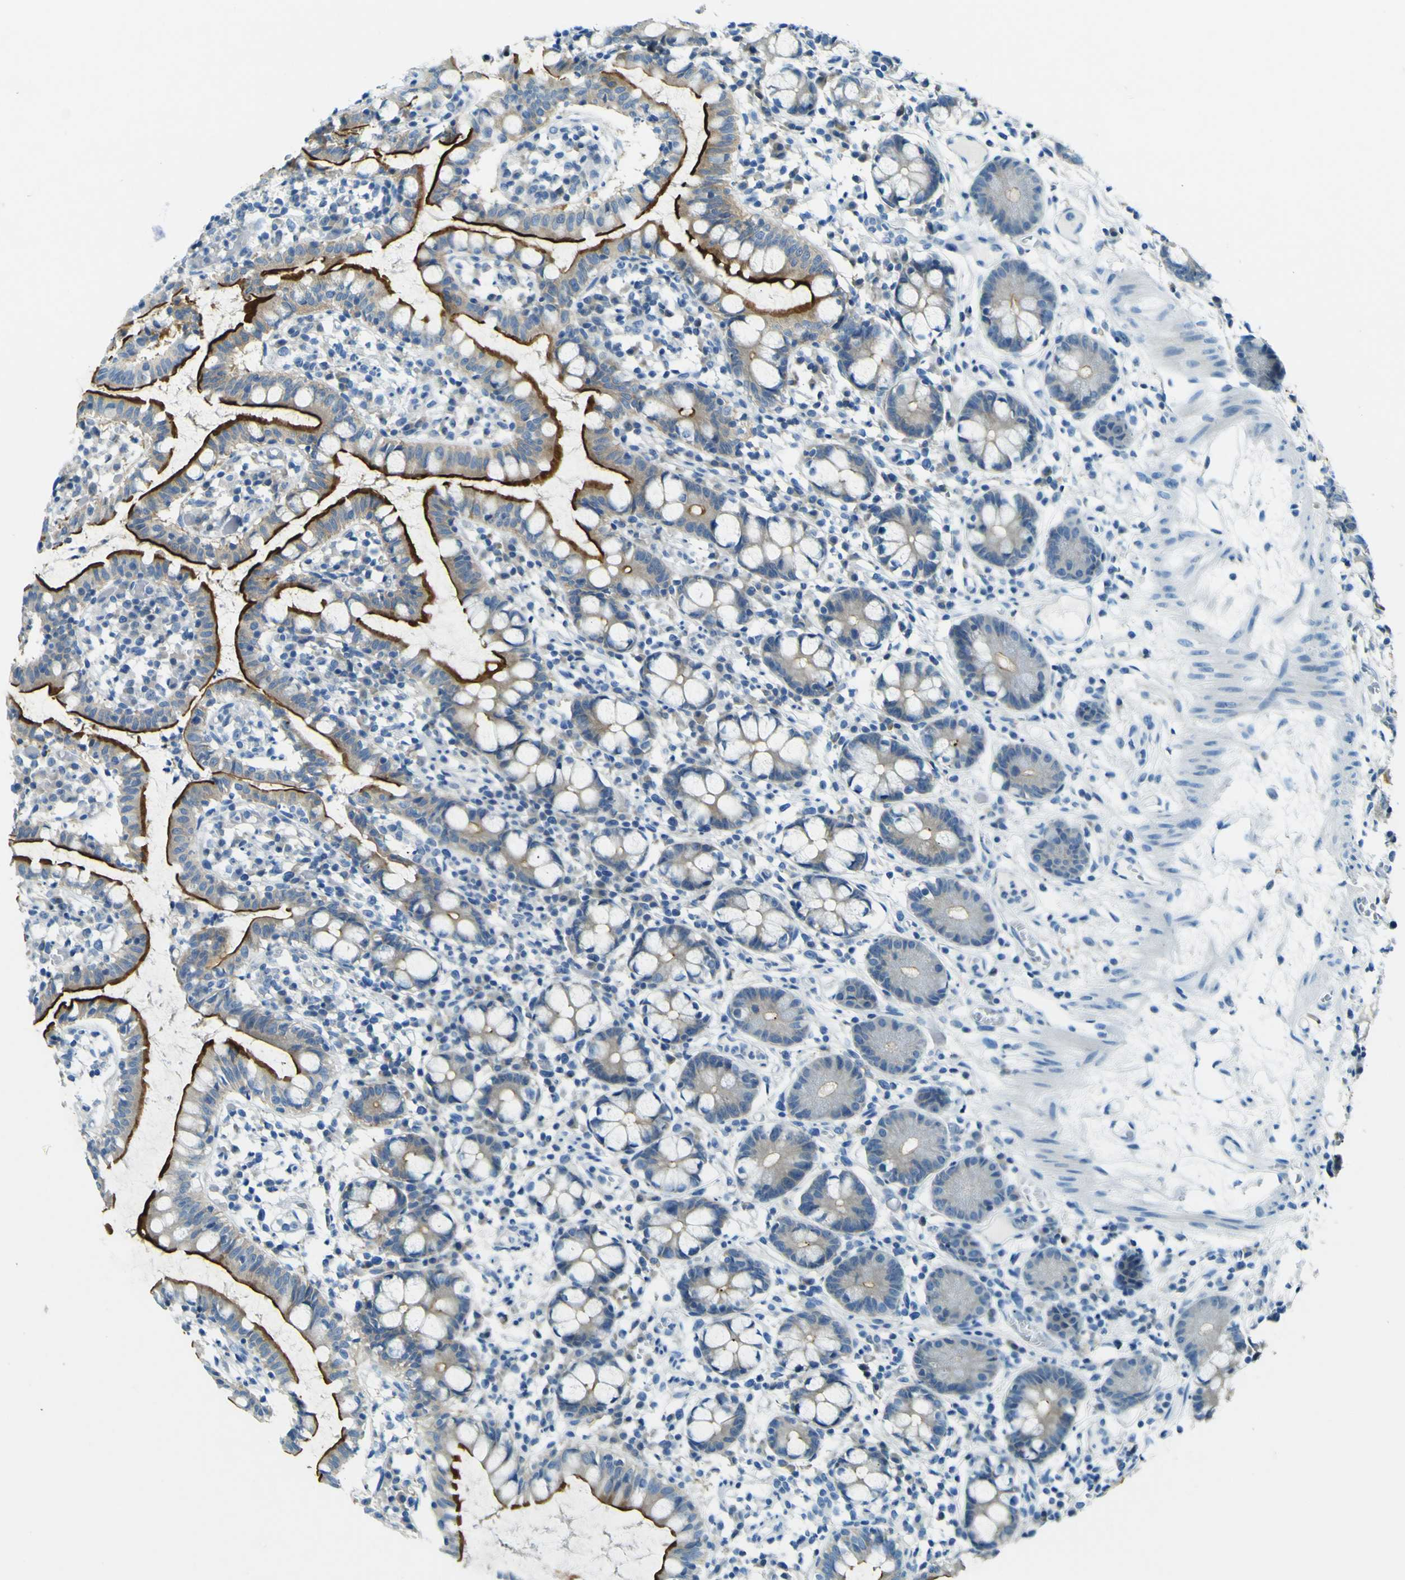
{"staining": {"intensity": "strong", "quantity": ">75%", "location": "cytoplasmic/membranous"}, "tissue": "small intestine", "cell_type": "Glandular cells", "image_type": "normal", "snomed": [{"axis": "morphology", "description": "Normal tissue, NOS"}, {"axis": "morphology", "description": "Cystadenocarcinoma, serous, Metastatic site"}, {"axis": "topography", "description": "Small intestine"}], "caption": "Immunohistochemistry of normal human small intestine demonstrates high levels of strong cytoplasmic/membranous expression in about >75% of glandular cells.", "gene": "SORCS1", "patient": {"sex": "female", "age": 61}}